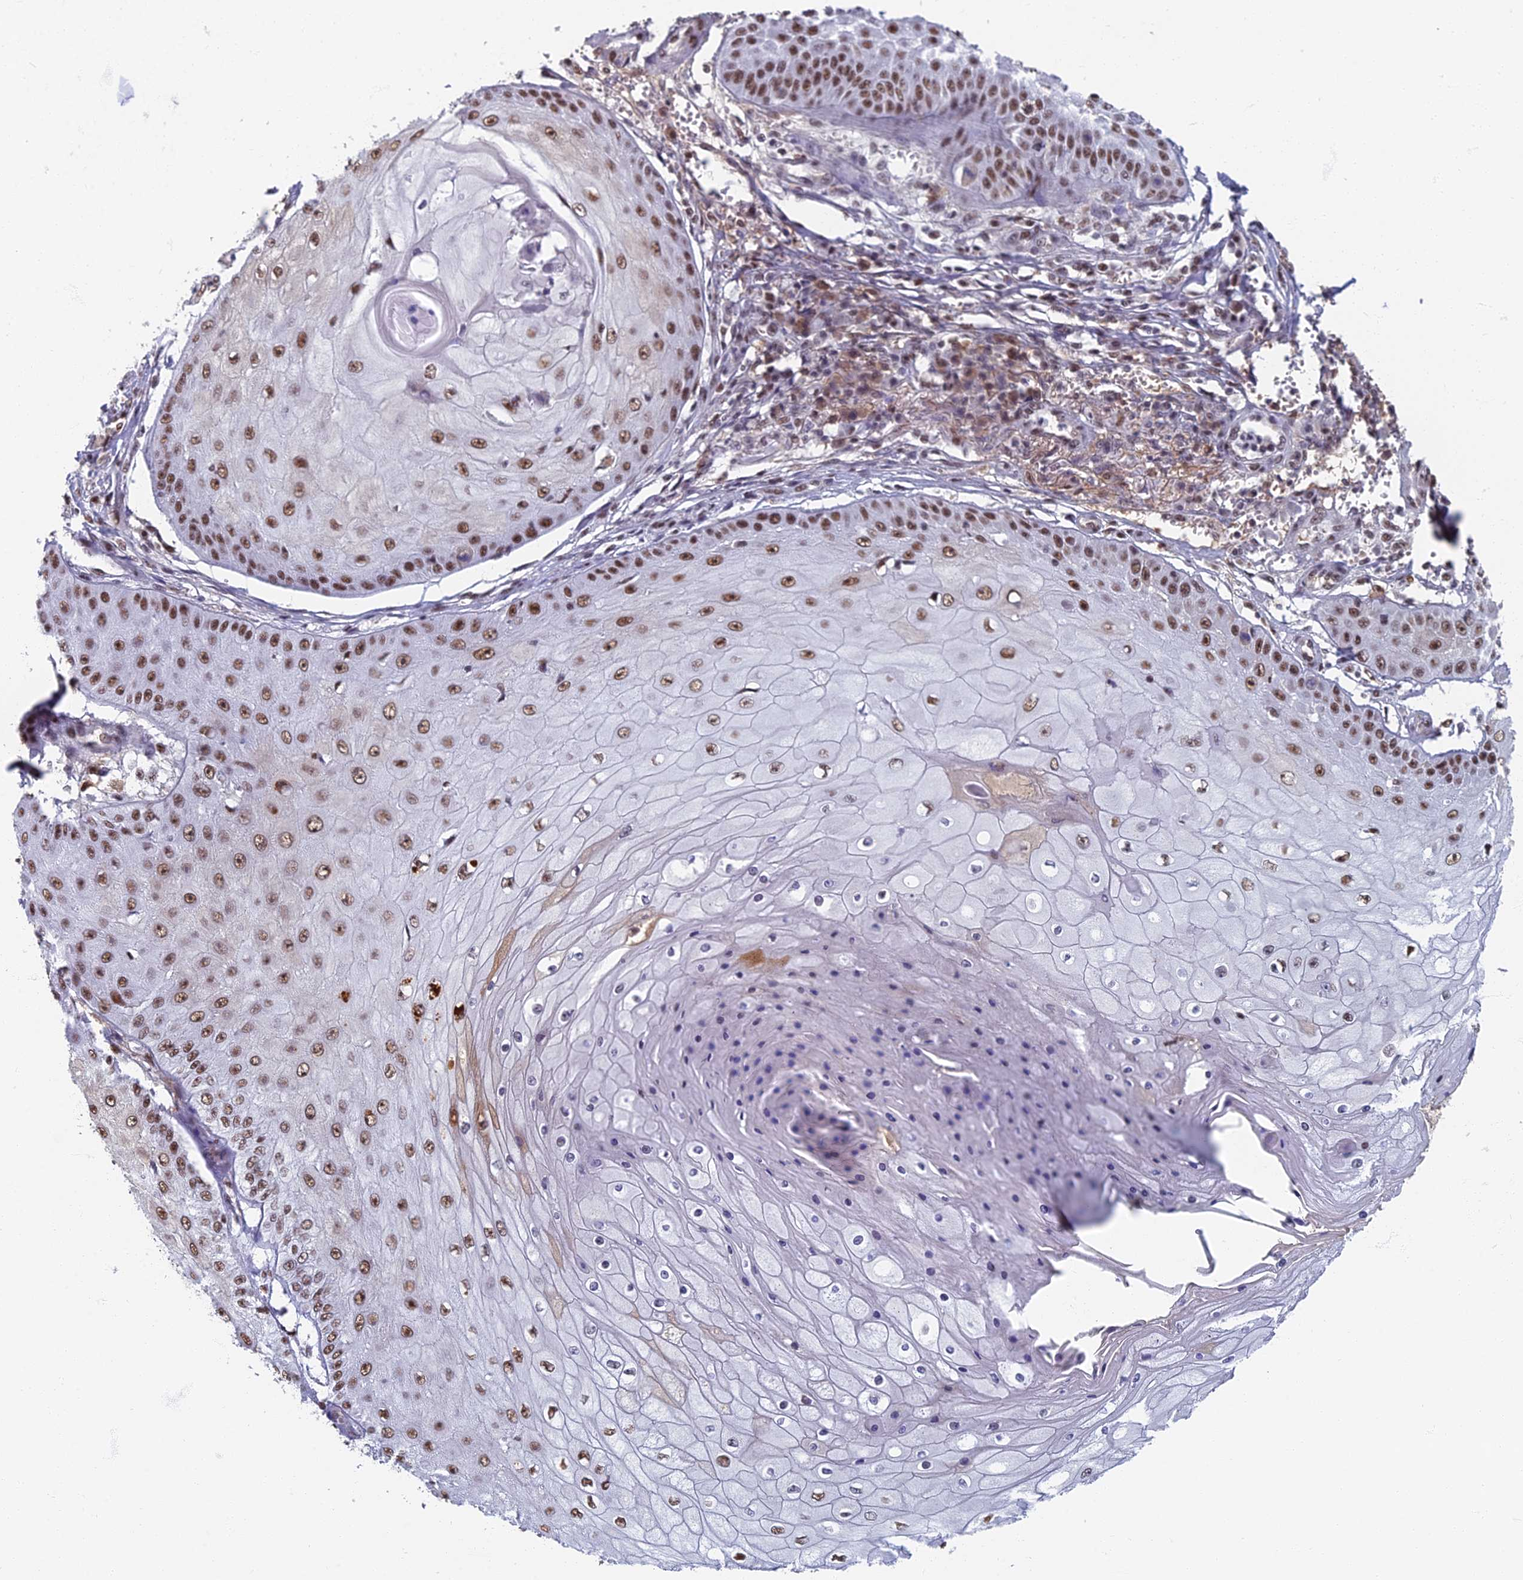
{"staining": {"intensity": "moderate", "quantity": "25%-75%", "location": "nuclear"}, "tissue": "skin cancer", "cell_type": "Tumor cells", "image_type": "cancer", "snomed": [{"axis": "morphology", "description": "Squamous cell carcinoma, NOS"}, {"axis": "topography", "description": "Skin"}], "caption": "Skin cancer stained for a protein (brown) exhibits moderate nuclear positive positivity in approximately 25%-75% of tumor cells.", "gene": "TAF13", "patient": {"sex": "male", "age": 70}}